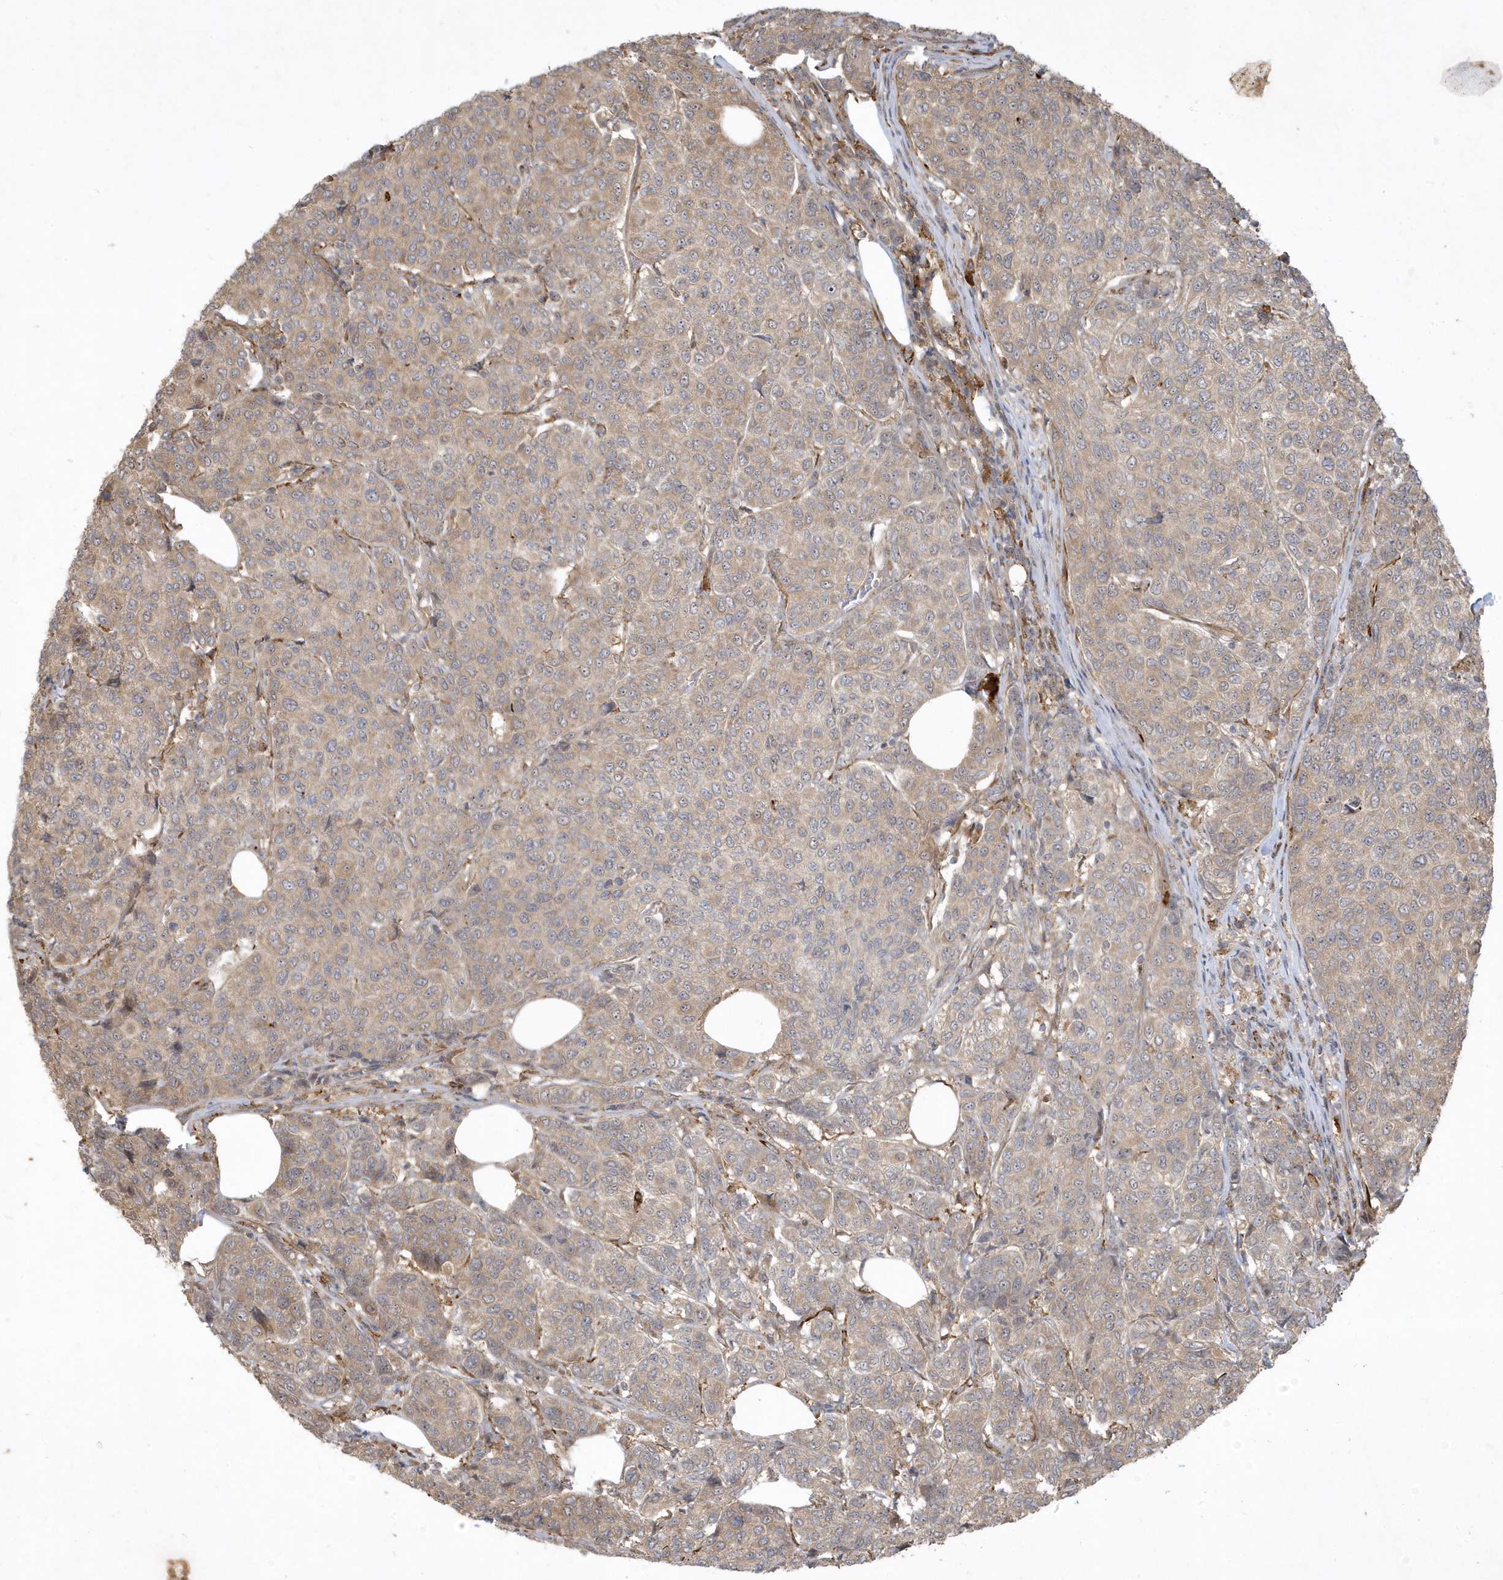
{"staining": {"intensity": "weak", "quantity": "25%-75%", "location": "cytoplasmic/membranous"}, "tissue": "breast cancer", "cell_type": "Tumor cells", "image_type": "cancer", "snomed": [{"axis": "morphology", "description": "Duct carcinoma"}, {"axis": "topography", "description": "Breast"}], "caption": "The photomicrograph shows immunohistochemical staining of breast cancer. There is weak cytoplasmic/membranous positivity is appreciated in approximately 25%-75% of tumor cells.", "gene": "IFT57", "patient": {"sex": "female", "age": 55}}